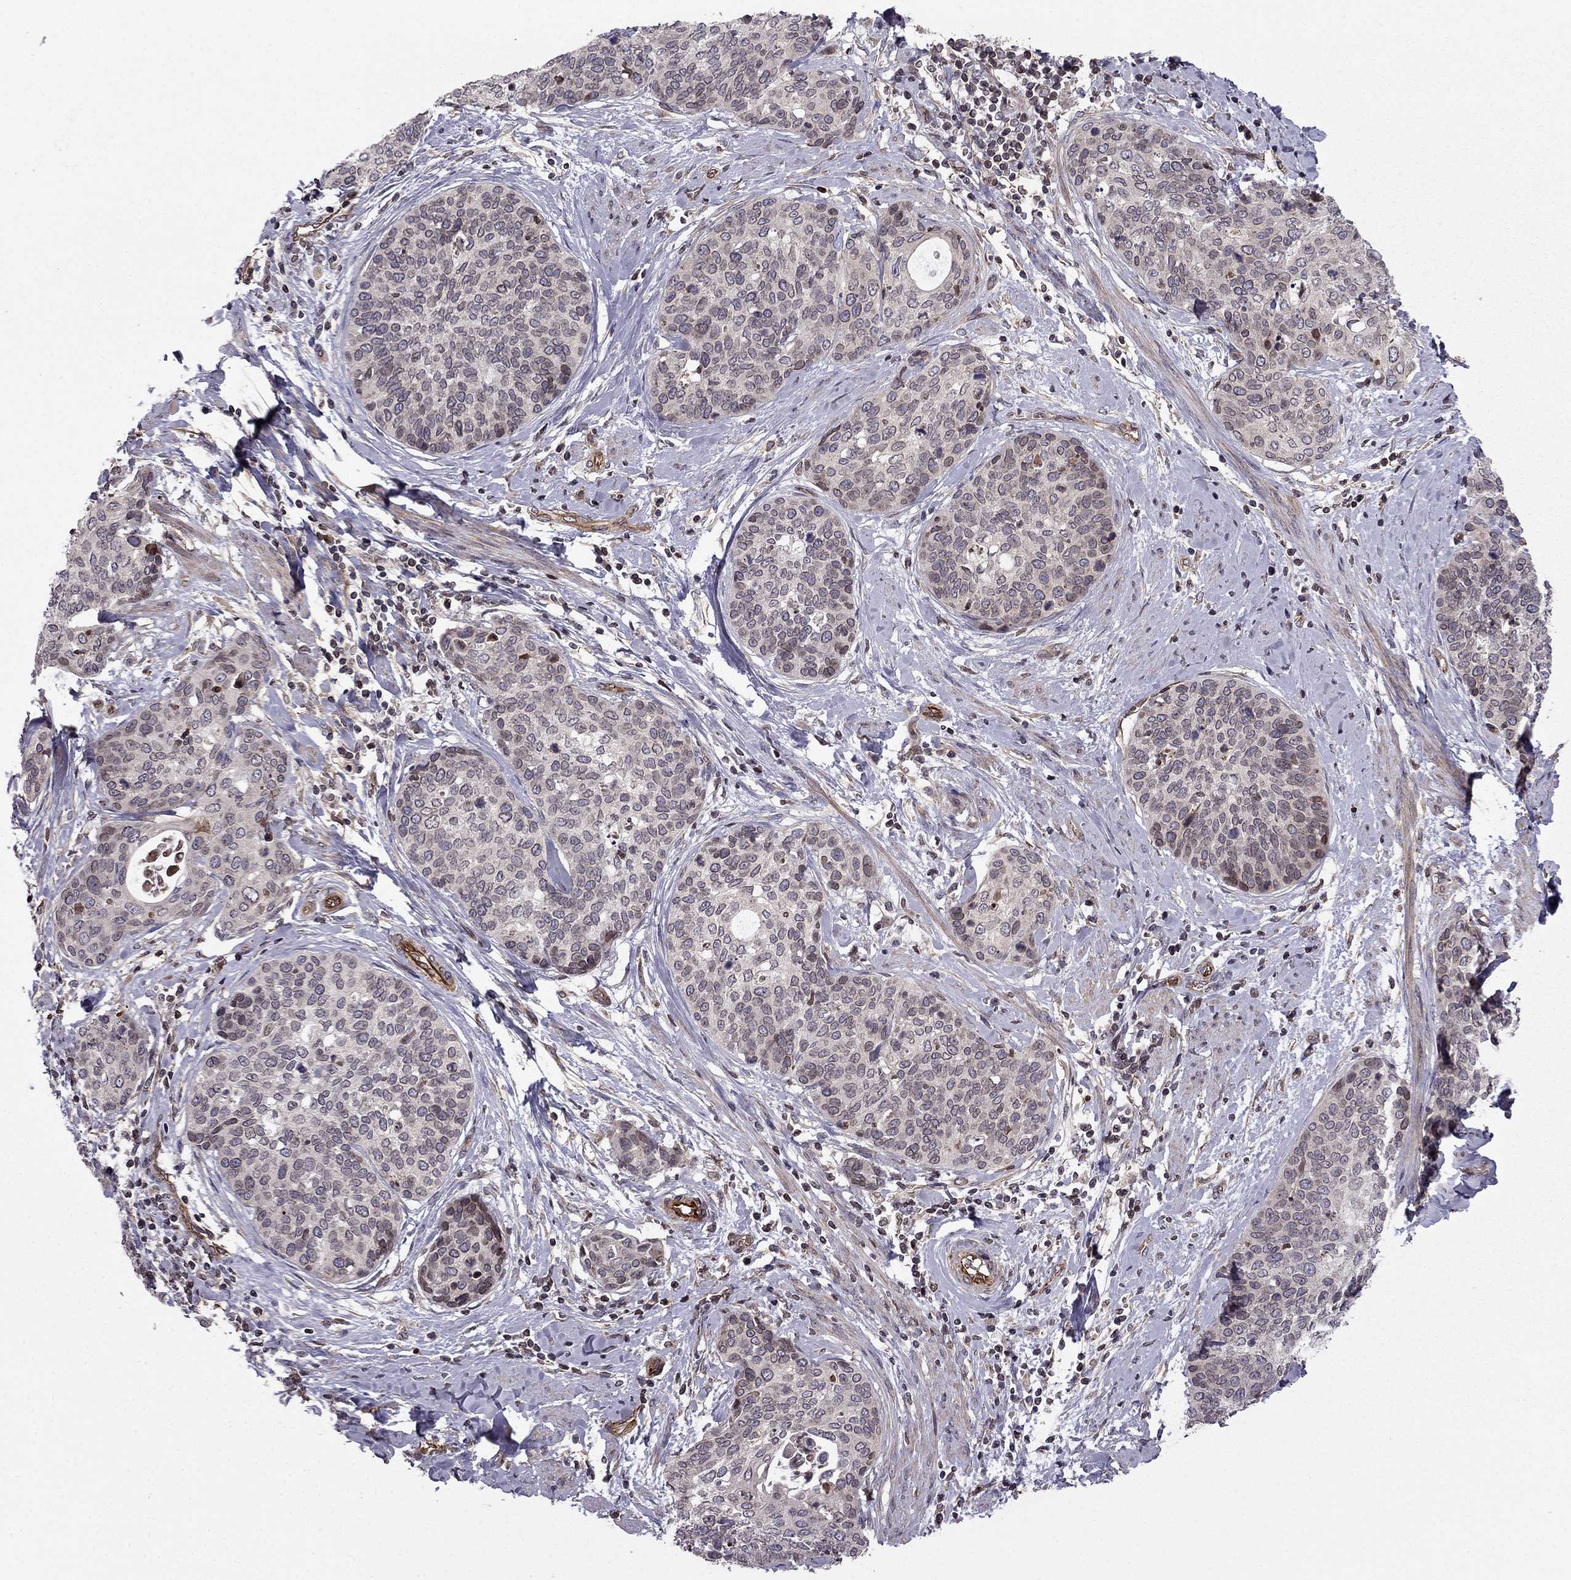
{"staining": {"intensity": "negative", "quantity": "none", "location": "none"}, "tissue": "cervical cancer", "cell_type": "Tumor cells", "image_type": "cancer", "snomed": [{"axis": "morphology", "description": "Squamous cell carcinoma, NOS"}, {"axis": "topography", "description": "Cervix"}], "caption": "Cervical squamous cell carcinoma stained for a protein using IHC displays no positivity tumor cells.", "gene": "CDC42BPA", "patient": {"sex": "female", "age": 69}}